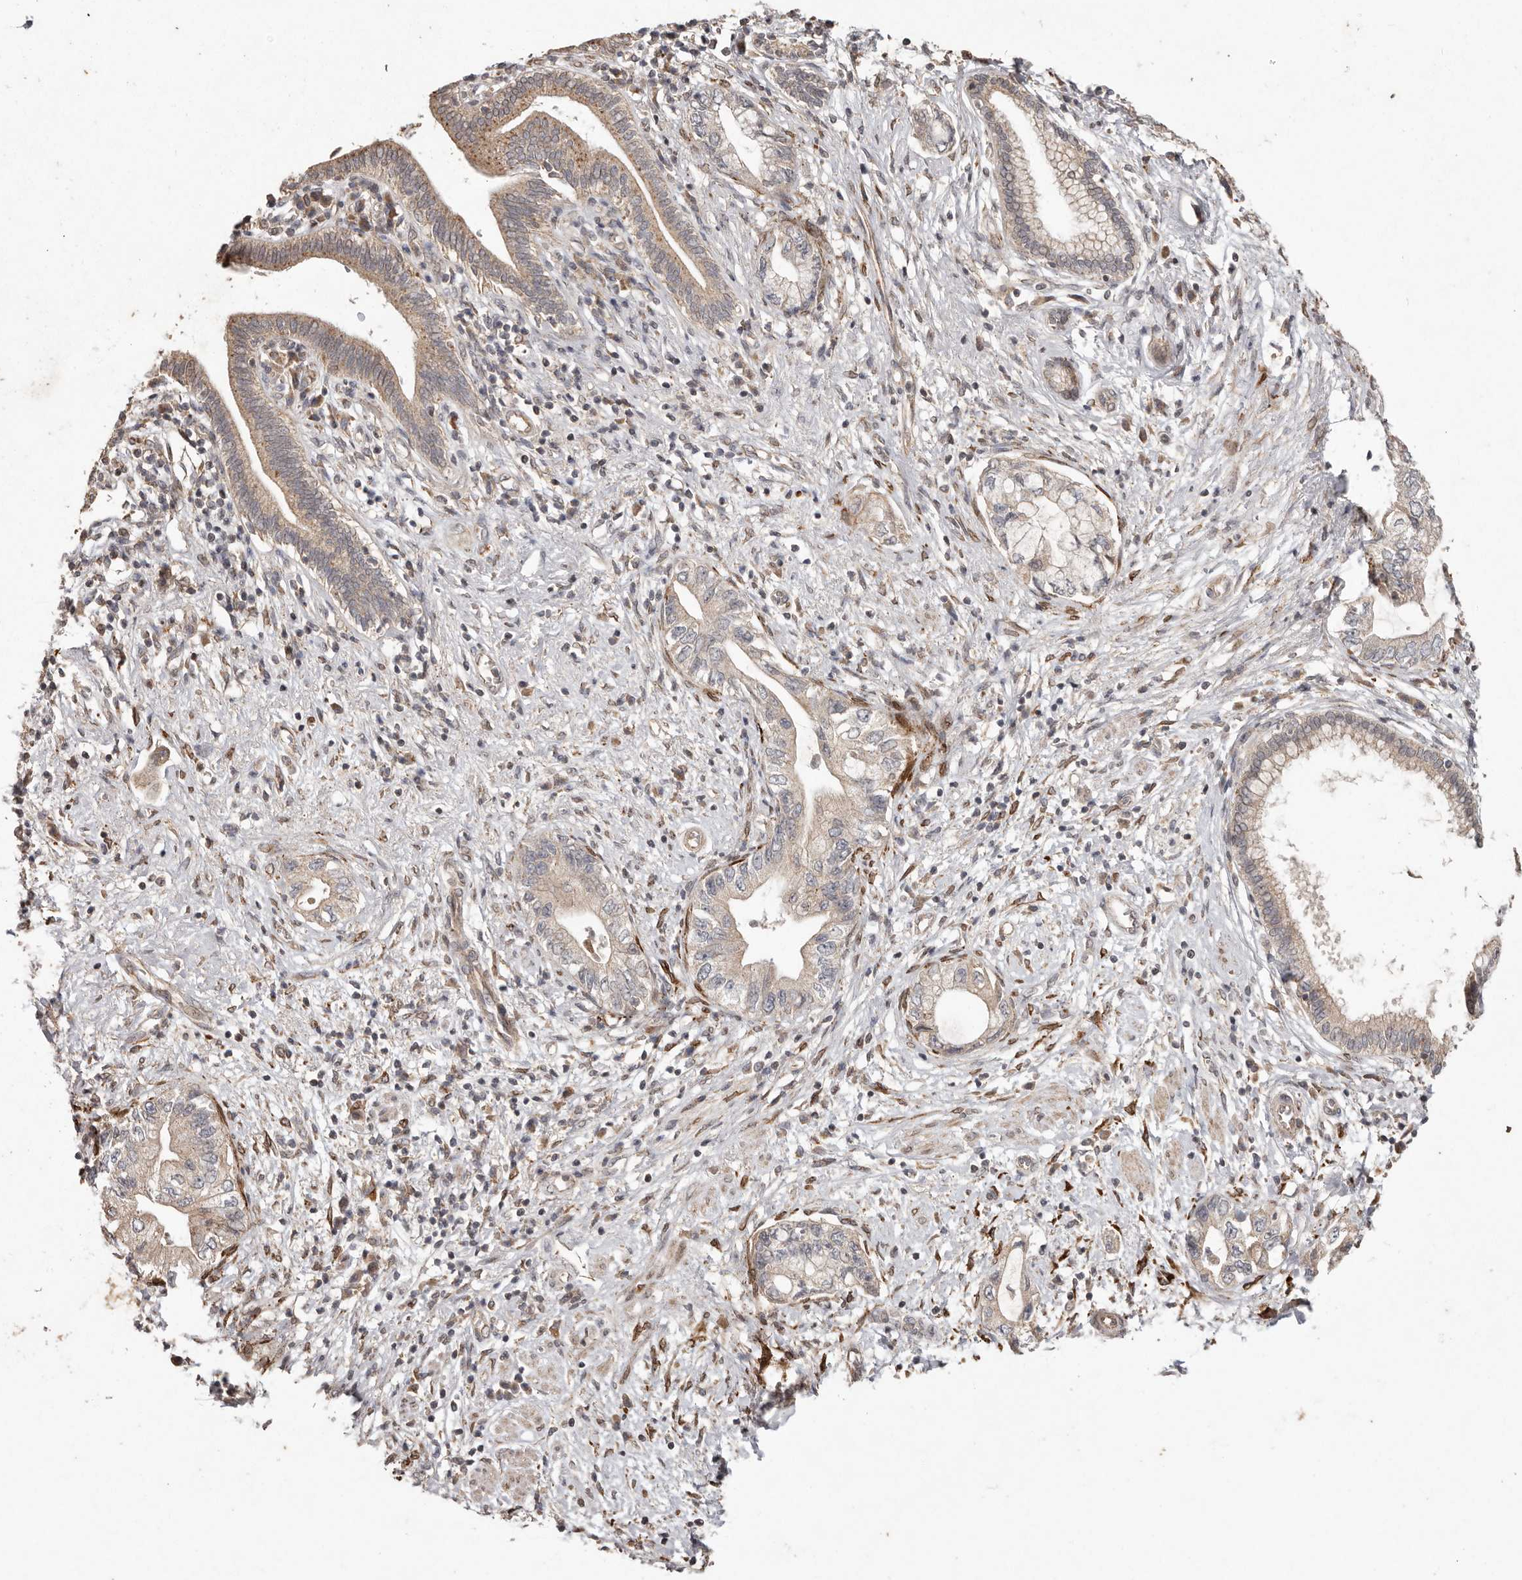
{"staining": {"intensity": "weak", "quantity": "25%-75%", "location": "cytoplasmic/membranous"}, "tissue": "pancreatic cancer", "cell_type": "Tumor cells", "image_type": "cancer", "snomed": [{"axis": "morphology", "description": "Adenocarcinoma, NOS"}, {"axis": "topography", "description": "Pancreas"}], "caption": "Pancreatic cancer (adenocarcinoma) was stained to show a protein in brown. There is low levels of weak cytoplasmic/membranous expression in approximately 25%-75% of tumor cells. (Brightfield microscopy of DAB IHC at high magnification).", "gene": "PLOD2", "patient": {"sex": "female", "age": 73}}